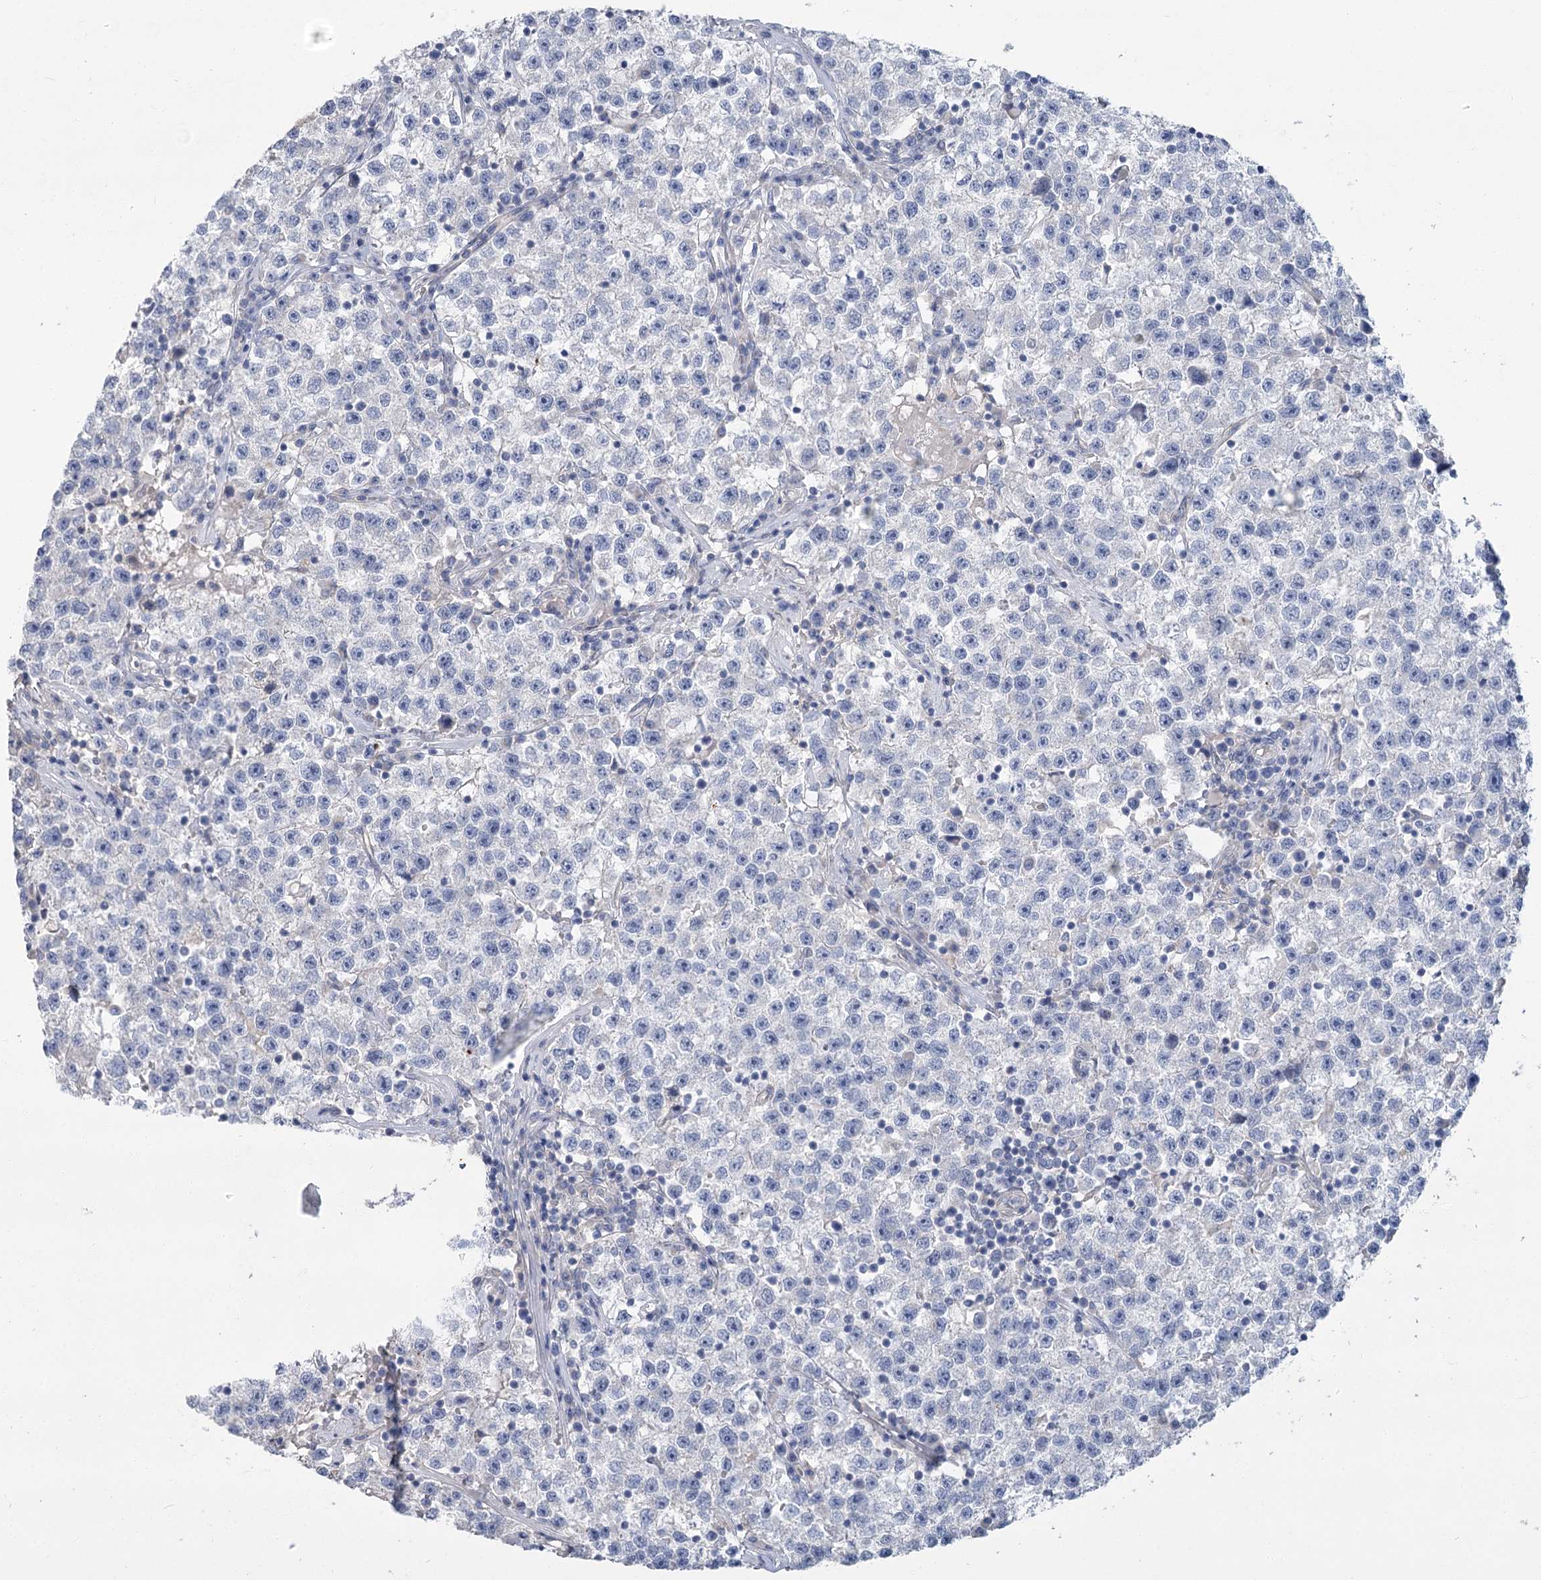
{"staining": {"intensity": "negative", "quantity": "none", "location": "none"}, "tissue": "testis cancer", "cell_type": "Tumor cells", "image_type": "cancer", "snomed": [{"axis": "morphology", "description": "Seminoma, NOS"}, {"axis": "topography", "description": "Testis"}], "caption": "Tumor cells show no significant protein expression in testis cancer (seminoma). (DAB (3,3'-diaminobenzidine) immunohistochemistry, high magnification).", "gene": "SLC9A3", "patient": {"sex": "male", "age": 22}}